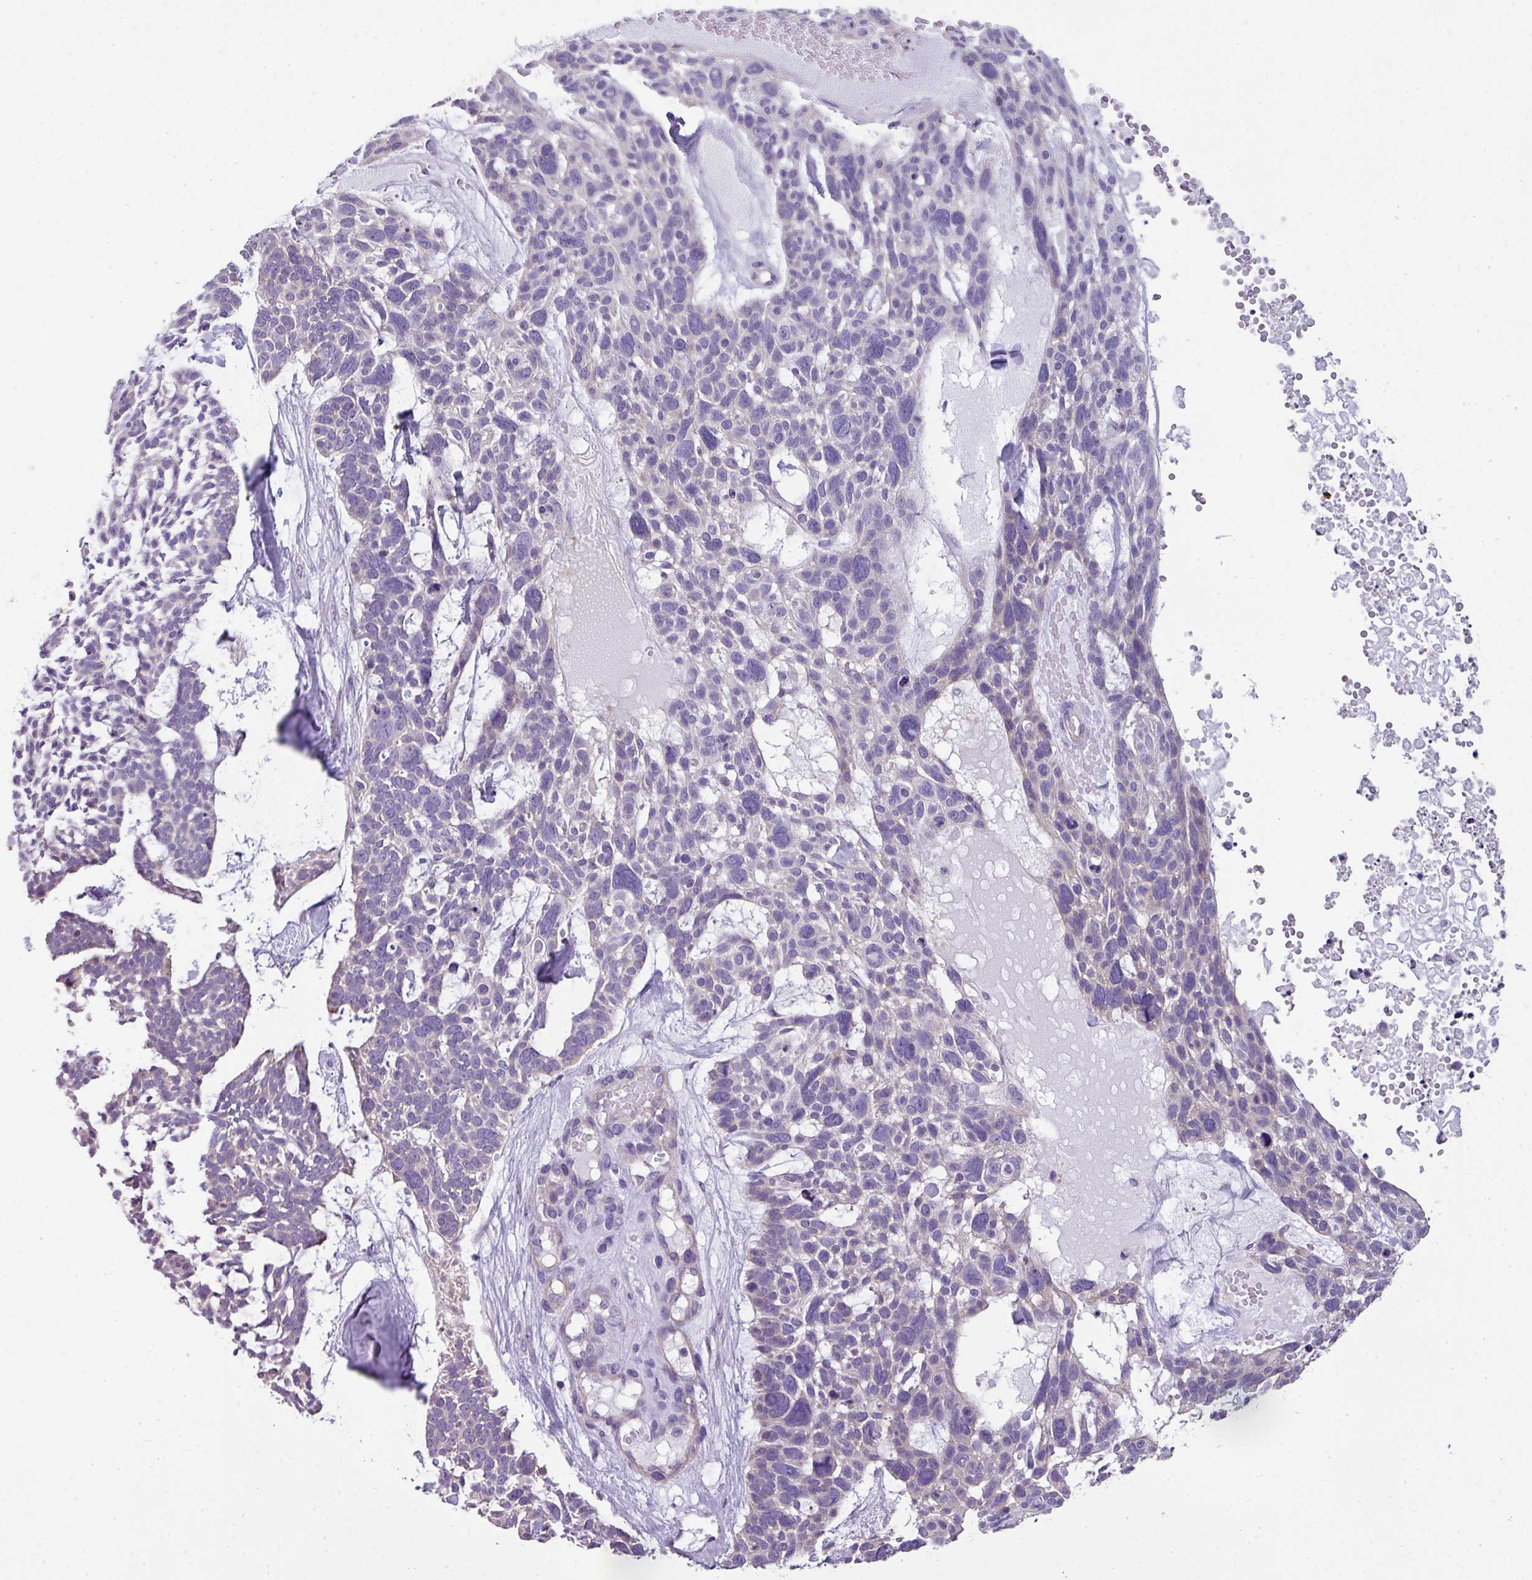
{"staining": {"intensity": "negative", "quantity": "none", "location": "none"}, "tissue": "skin cancer", "cell_type": "Tumor cells", "image_type": "cancer", "snomed": [{"axis": "morphology", "description": "Basal cell carcinoma"}, {"axis": "topography", "description": "Skin"}], "caption": "DAB (3,3'-diaminobenzidine) immunohistochemical staining of human skin basal cell carcinoma exhibits no significant staining in tumor cells.", "gene": "PALS2", "patient": {"sex": "male", "age": 88}}